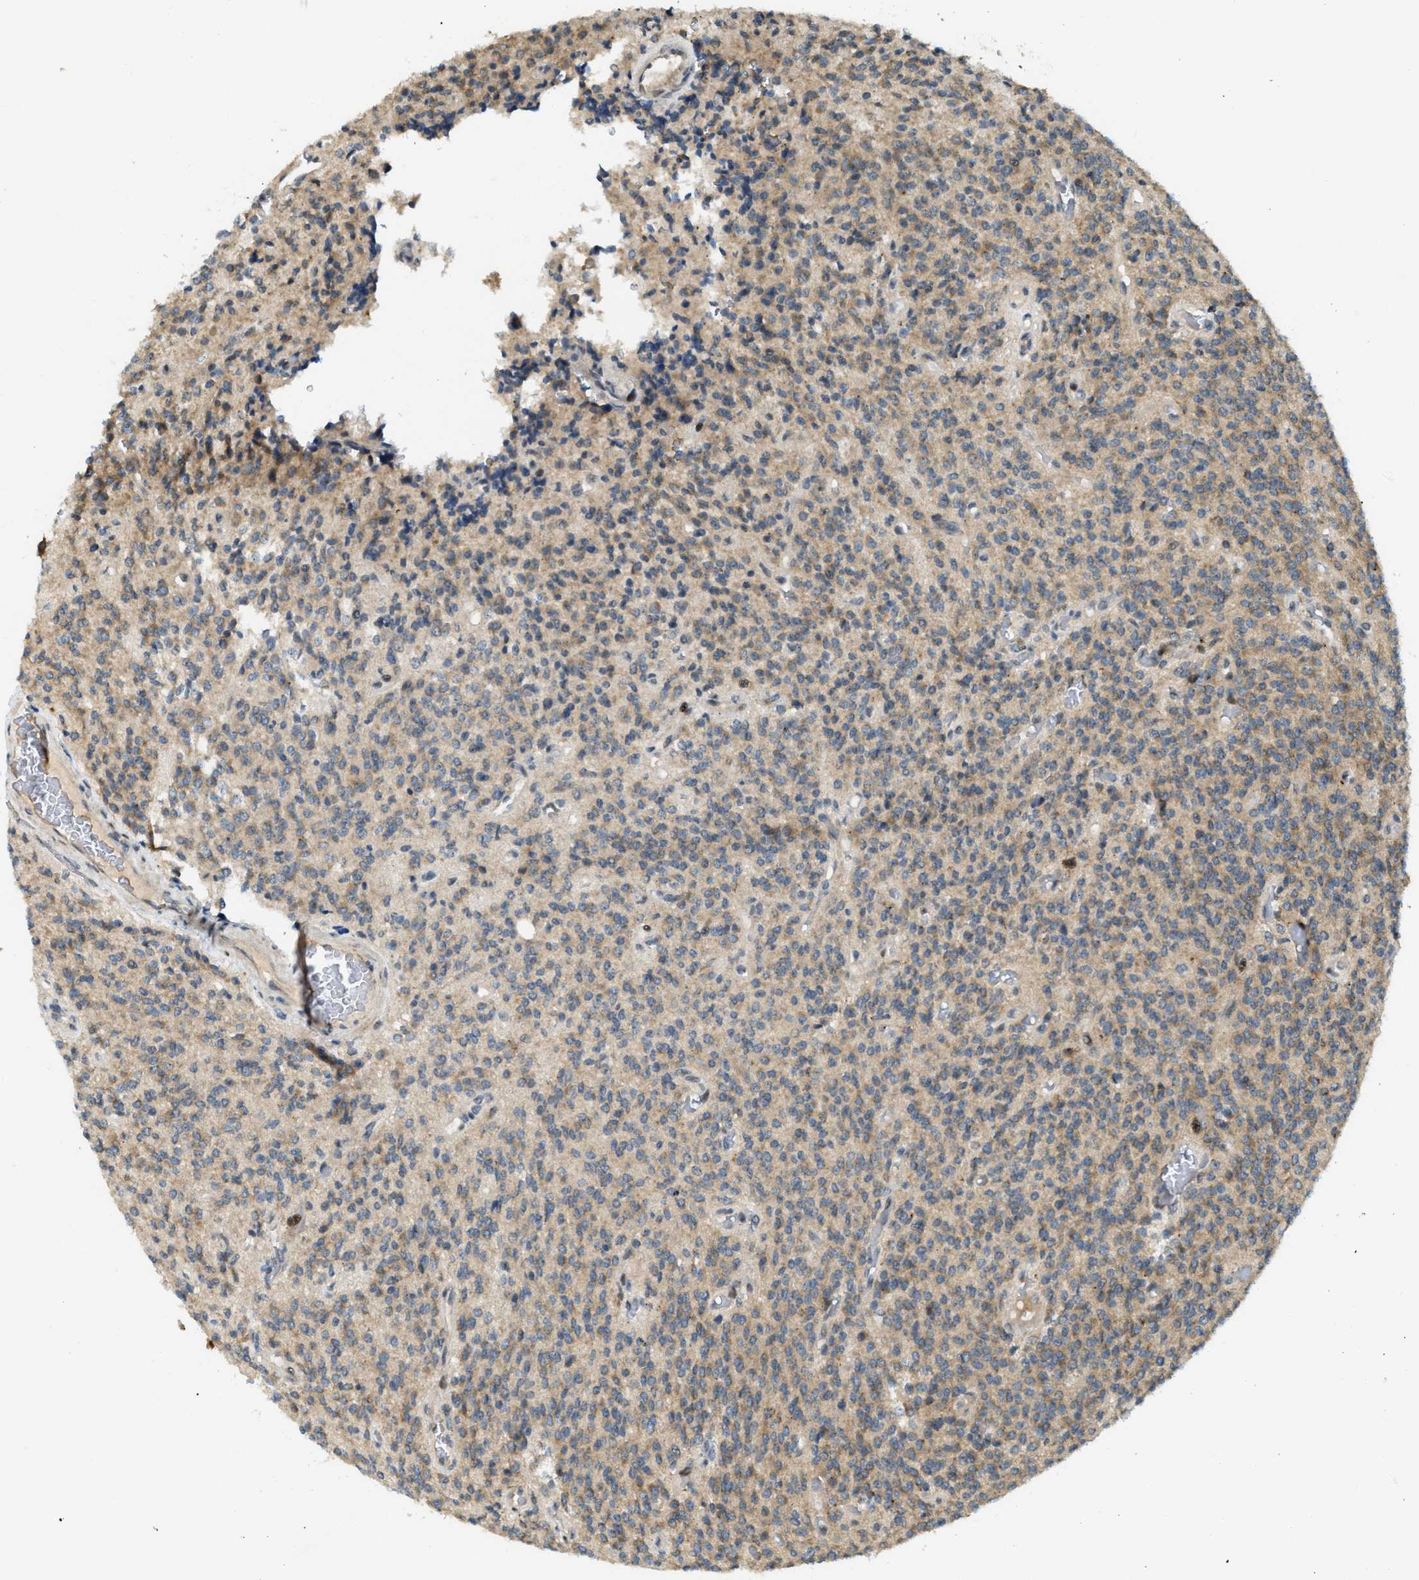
{"staining": {"intensity": "moderate", "quantity": "25%-75%", "location": "cytoplasmic/membranous"}, "tissue": "glioma", "cell_type": "Tumor cells", "image_type": "cancer", "snomed": [{"axis": "morphology", "description": "Glioma, malignant, High grade"}, {"axis": "topography", "description": "Brain"}], "caption": "Protein staining by IHC displays moderate cytoplasmic/membranous staining in about 25%-75% of tumor cells in malignant high-grade glioma.", "gene": "TRAPPC14", "patient": {"sex": "male", "age": 34}}